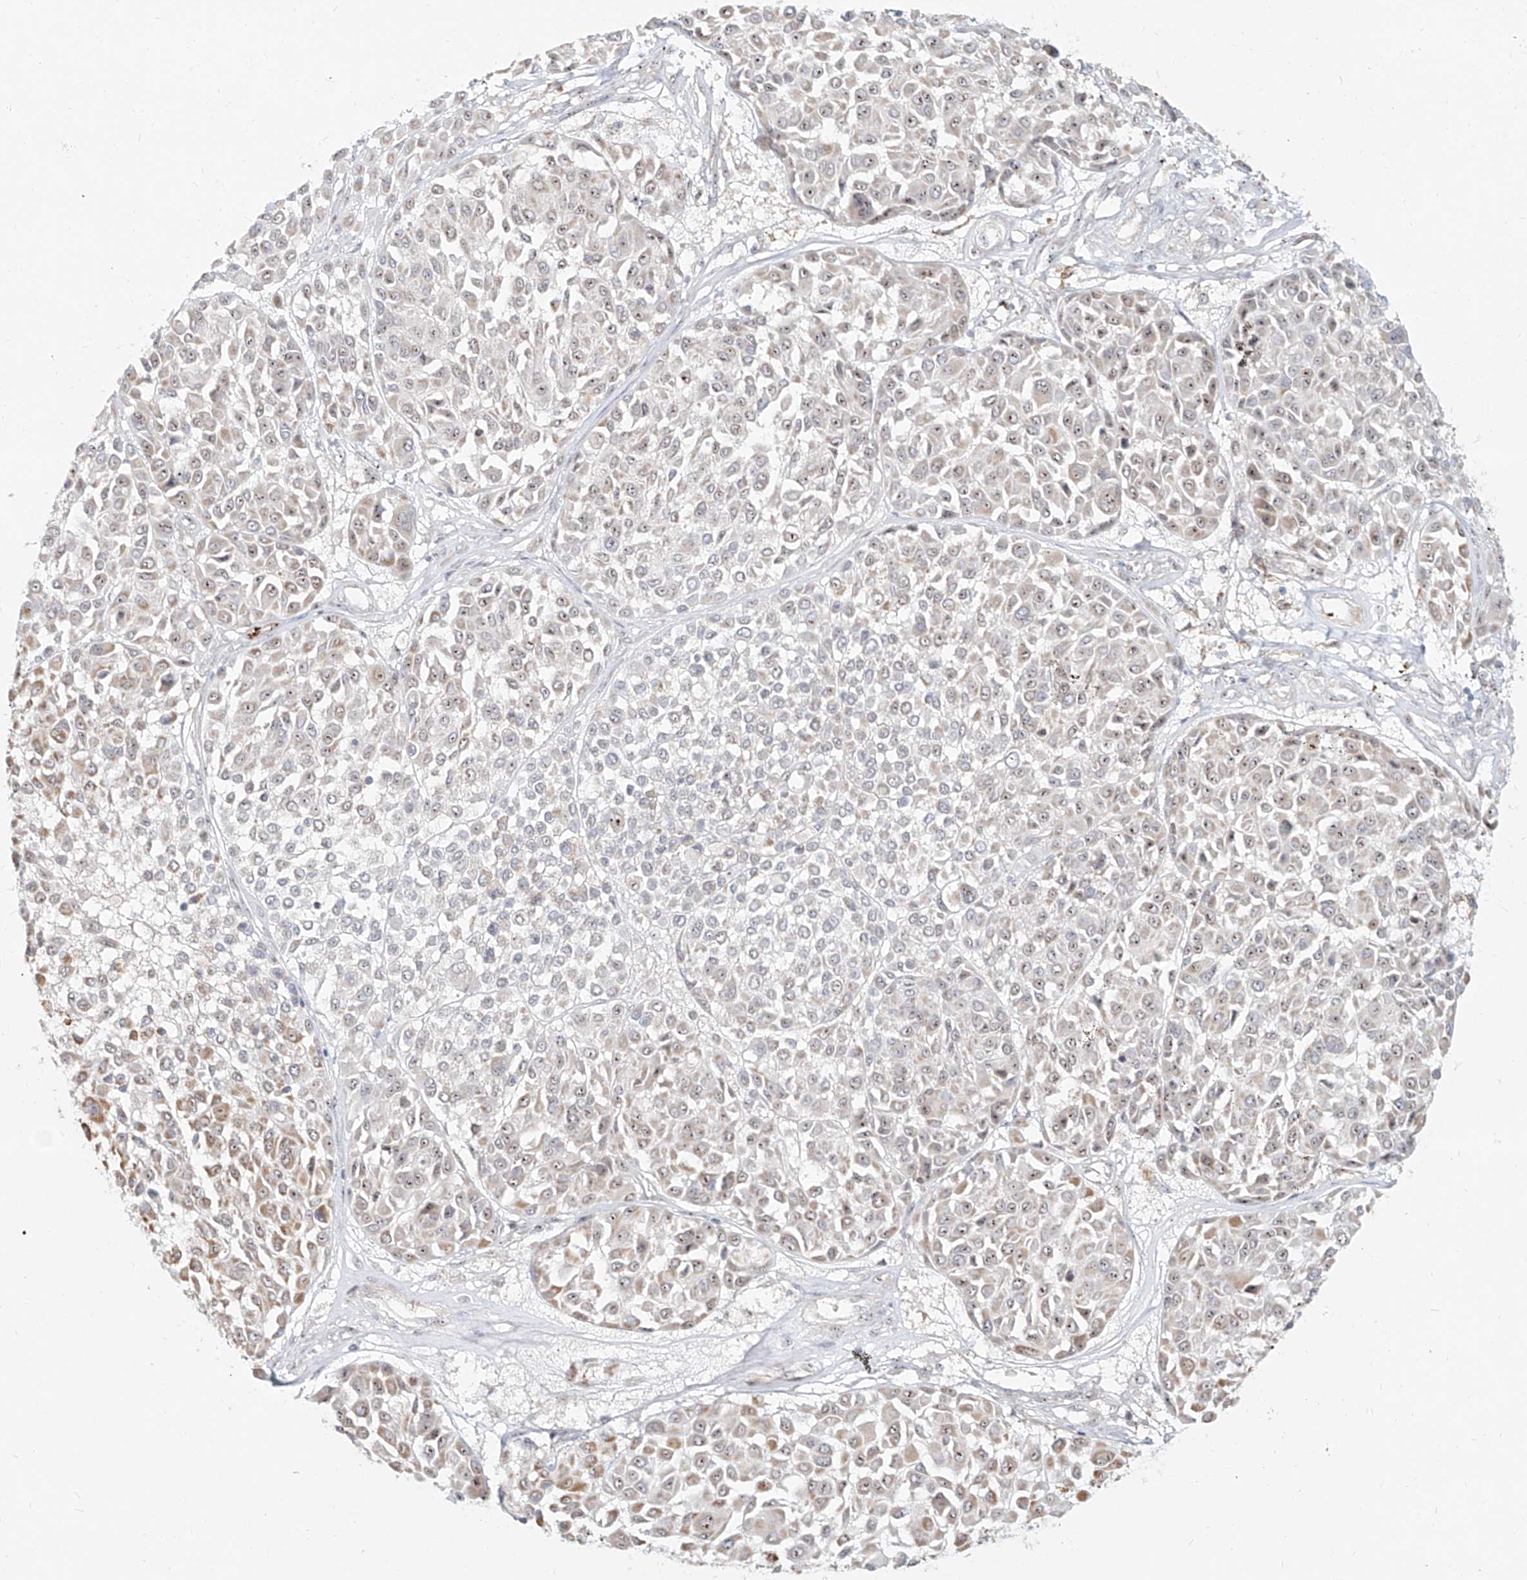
{"staining": {"intensity": "weak", "quantity": "25%-75%", "location": "cytoplasmic/membranous,nuclear"}, "tissue": "melanoma", "cell_type": "Tumor cells", "image_type": "cancer", "snomed": [{"axis": "morphology", "description": "Malignant melanoma, Metastatic site"}, {"axis": "topography", "description": "Soft tissue"}], "caption": "Immunohistochemical staining of human malignant melanoma (metastatic site) reveals weak cytoplasmic/membranous and nuclear protein staining in about 25%-75% of tumor cells.", "gene": "BYSL", "patient": {"sex": "male", "age": 41}}